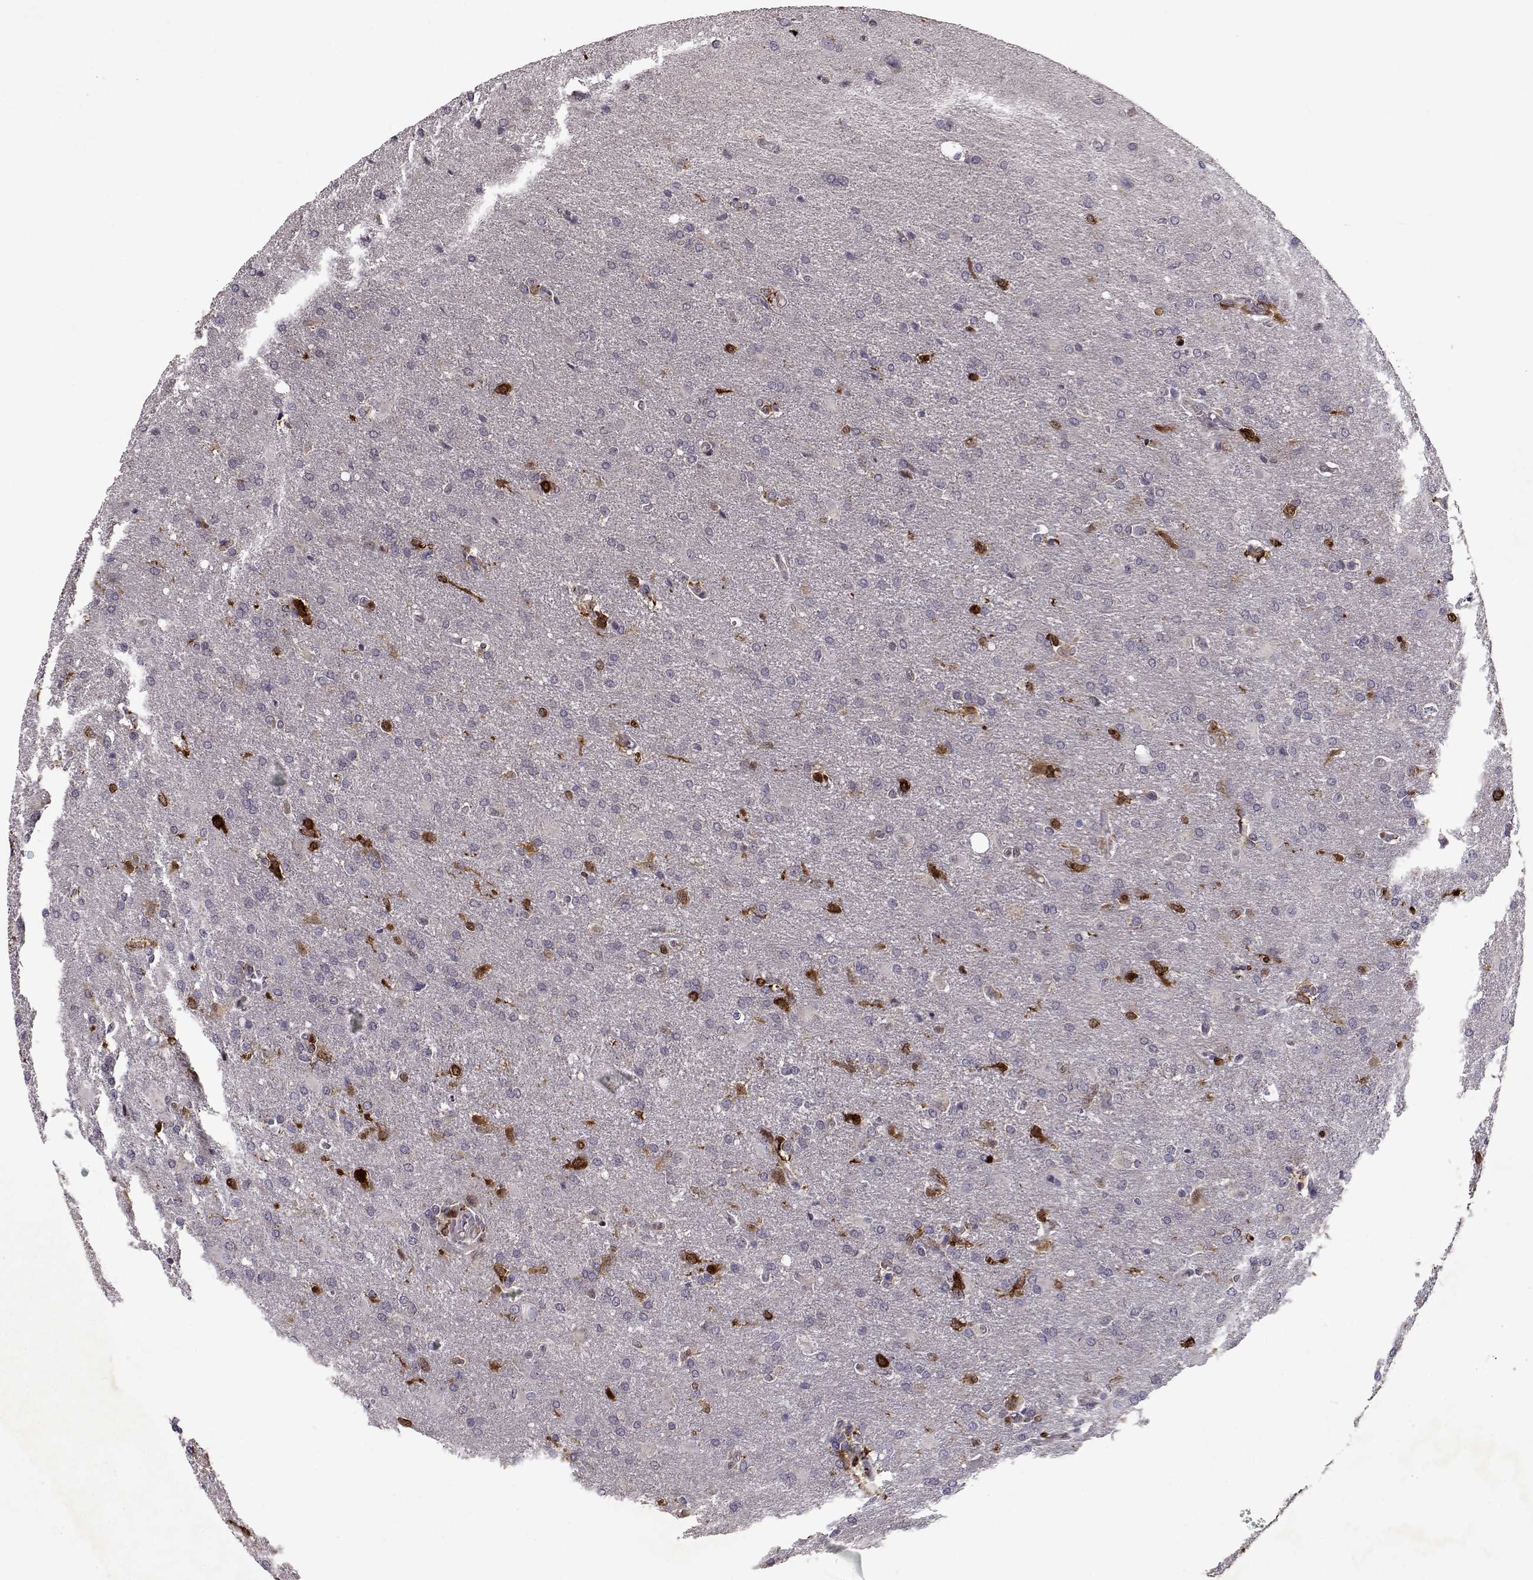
{"staining": {"intensity": "negative", "quantity": "none", "location": "none"}, "tissue": "glioma", "cell_type": "Tumor cells", "image_type": "cancer", "snomed": [{"axis": "morphology", "description": "Glioma, malignant, High grade"}, {"axis": "topography", "description": "Brain"}], "caption": "The photomicrograph demonstrates no significant staining in tumor cells of glioma.", "gene": "RANBP1", "patient": {"sex": "male", "age": 68}}